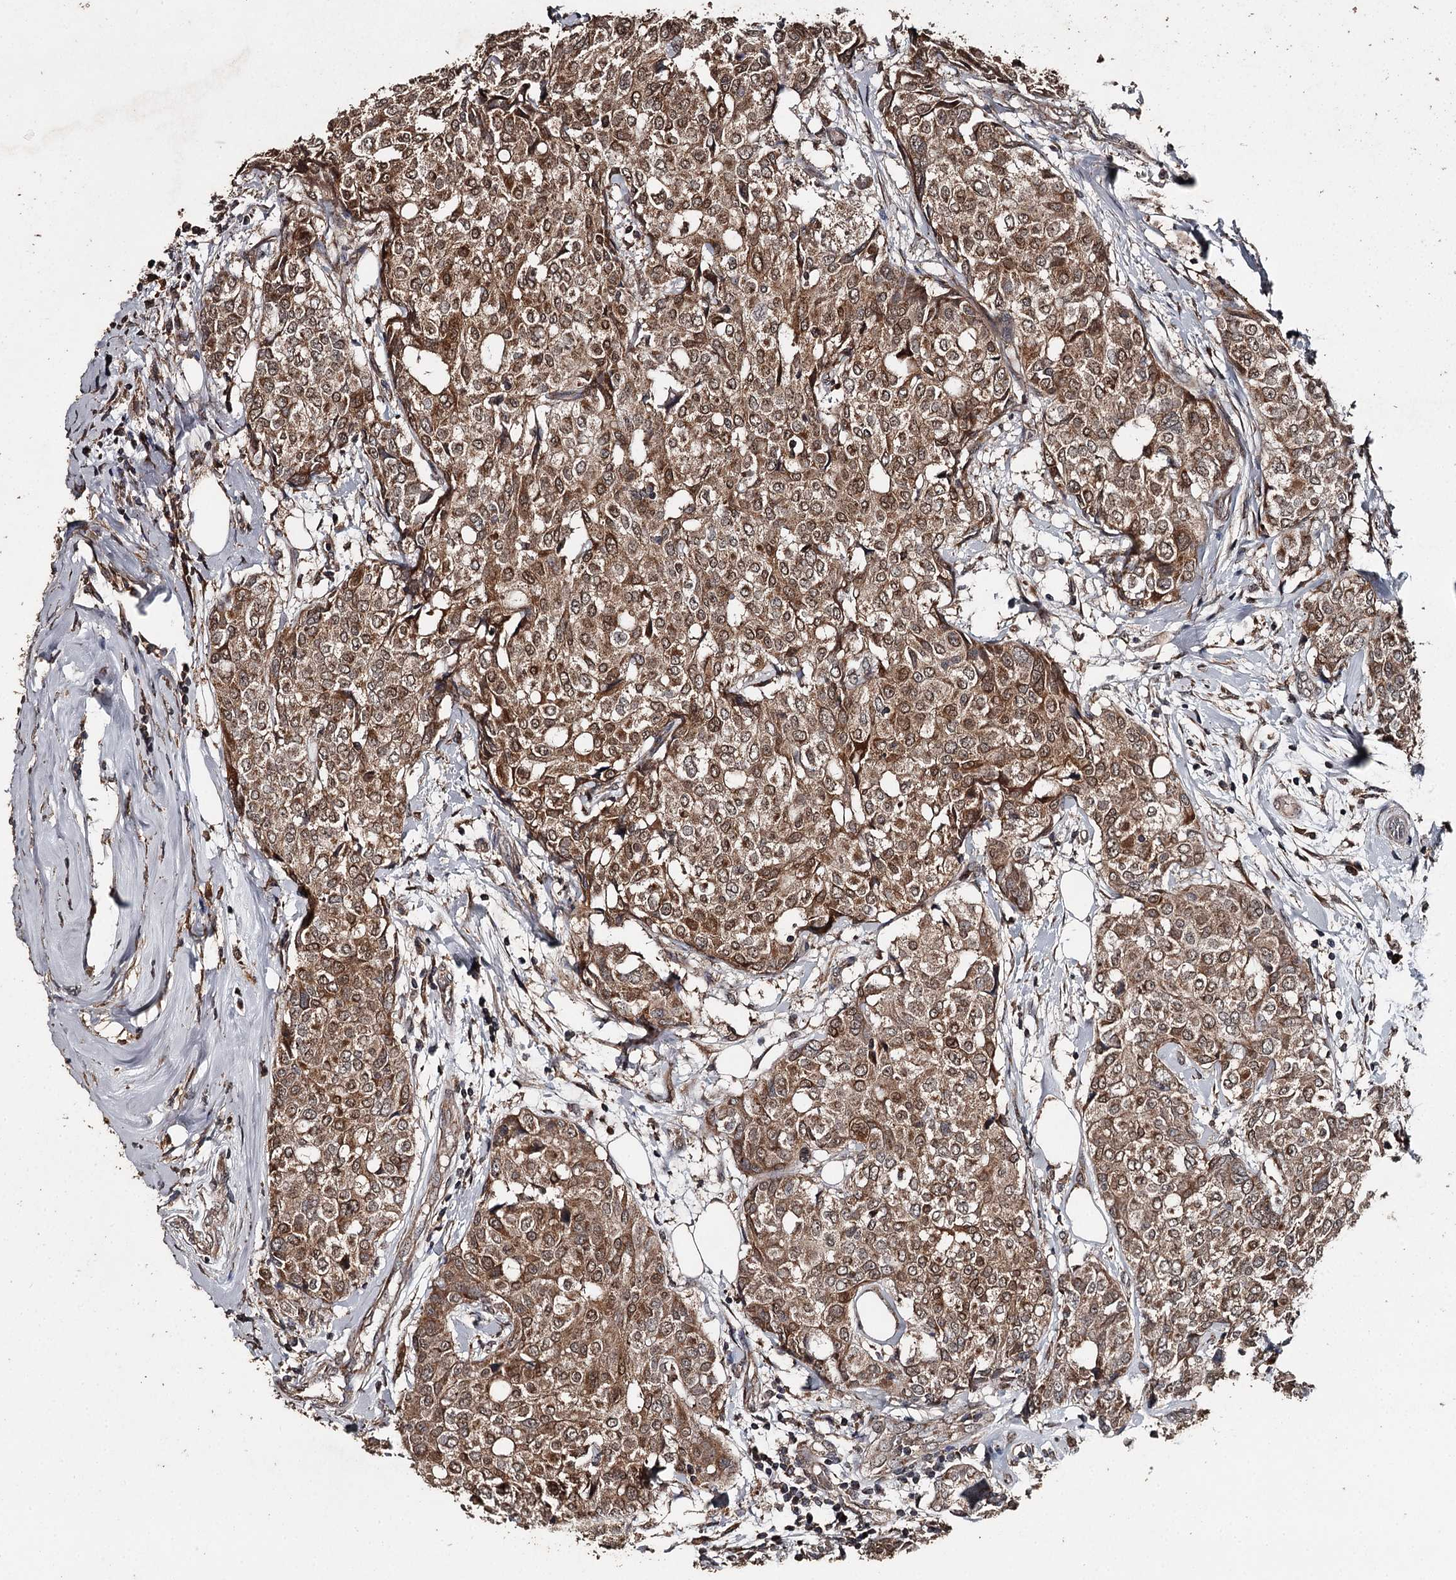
{"staining": {"intensity": "moderate", "quantity": ">75%", "location": "cytoplasmic/membranous,nuclear"}, "tissue": "breast cancer", "cell_type": "Tumor cells", "image_type": "cancer", "snomed": [{"axis": "morphology", "description": "Lobular carcinoma"}, {"axis": "topography", "description": "Breast"}], "caption": "Human breast cancer (lobular carcinoma) stained for a protein (brown) shows moderate cytoplasmic/membranous and nuclear positive staining in about >75% of tumor cells.", "gene": "WIPI1", "patient": {"sex": "female", "age": 51}}